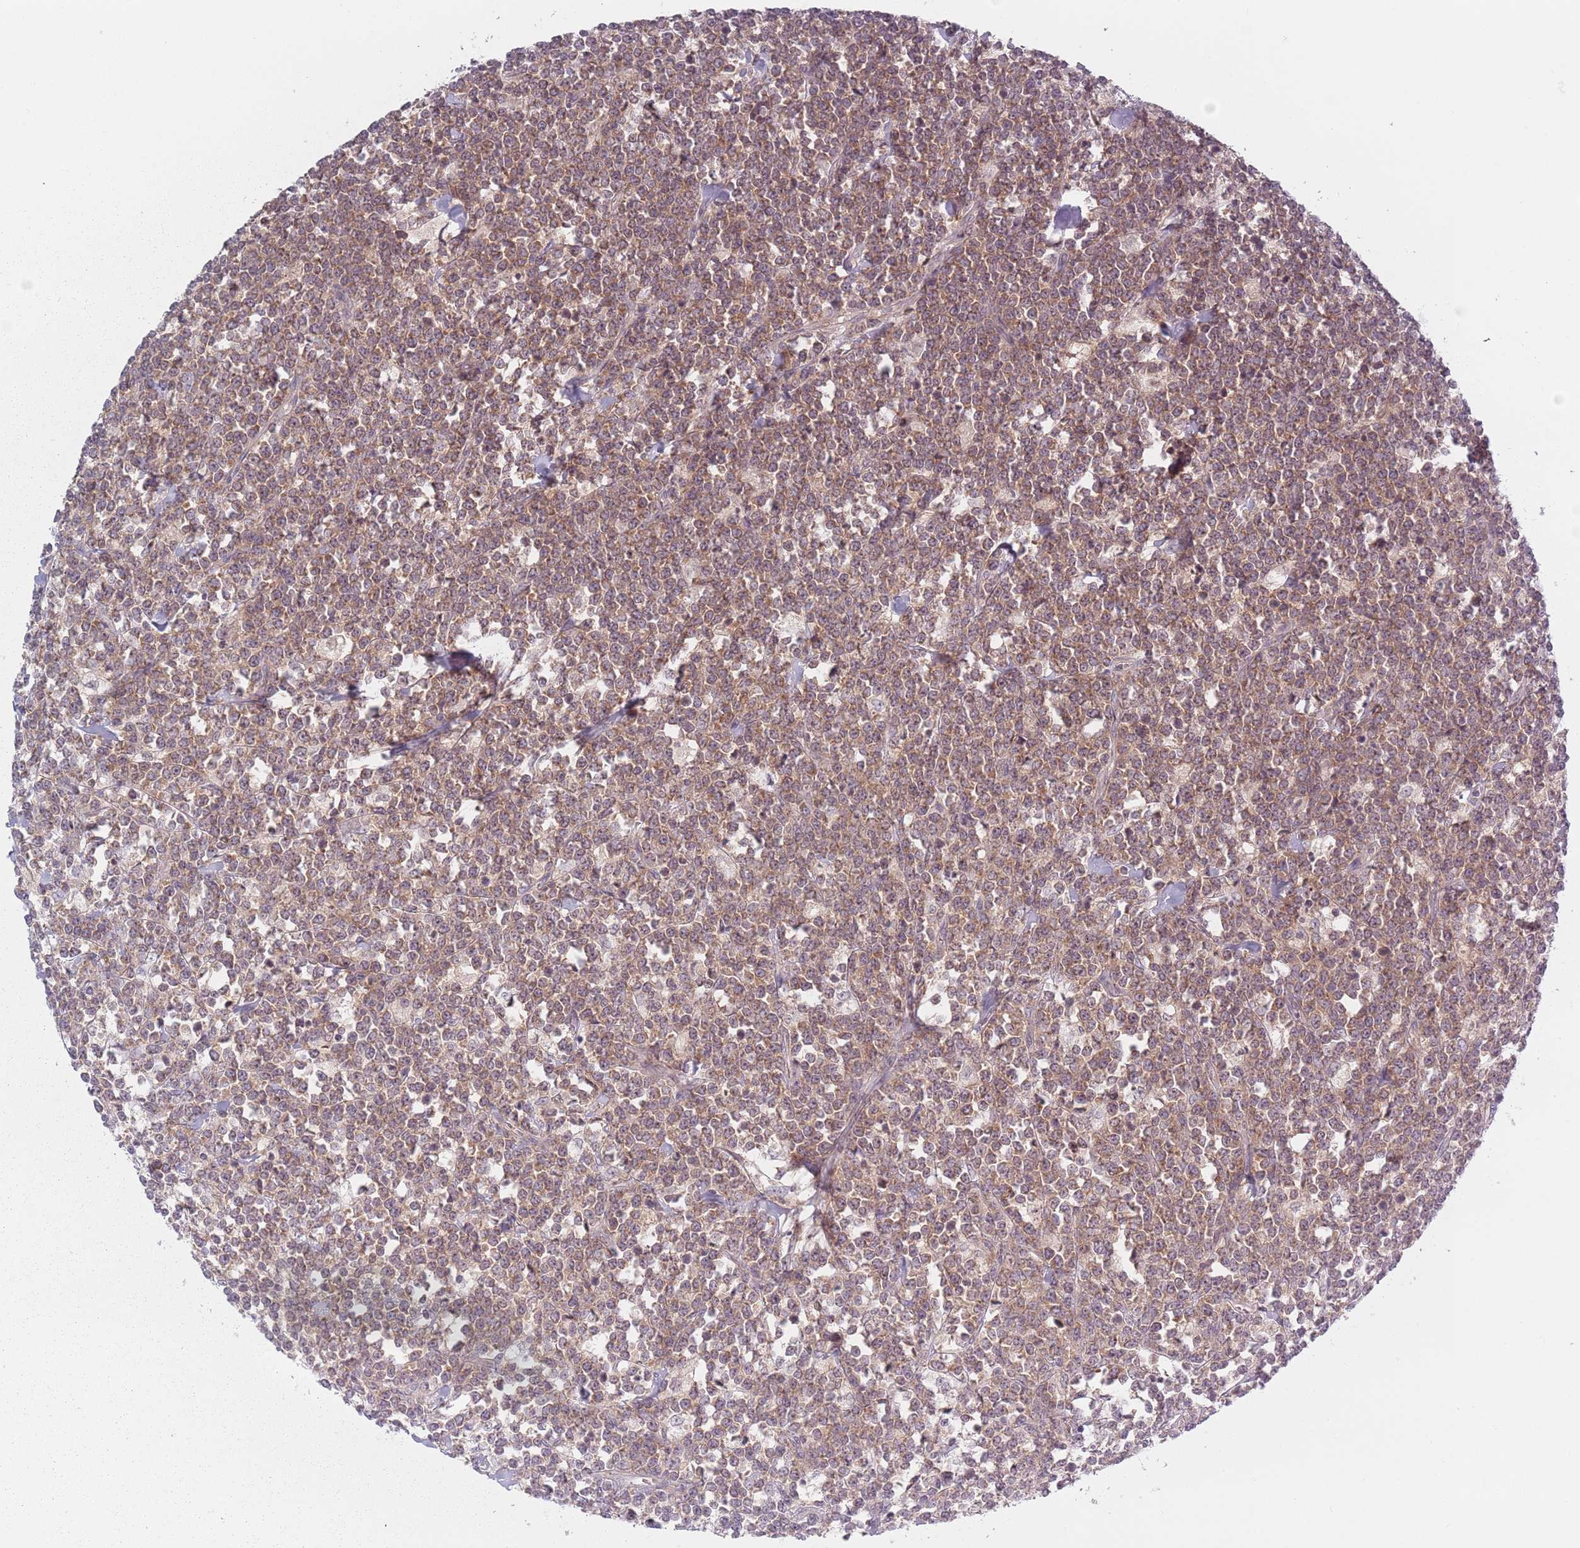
{"staining": {"intensity": "moderate", "quantity": ">75%", "location": "cytoplasmic/membranous"}, "tissue": "lymphoma", "cell_type": "Tumor cells", "image_type": "cancer", "snomed": [{"axis": "morphology", "description": "Malignant lymphoma, non-Hodgkin's type, High grade"}, {"axis": "topography", "description": "Small intestine"}], "caption": "The immunohistochemical stain labels moderate cytoplasmic/membranous positivity in tumor cells of high-grade malignant lymphoma, non-Hodgkin's type tissue.", "gene": "ASB13", "patient": {"sex": "male", "age": 8}}